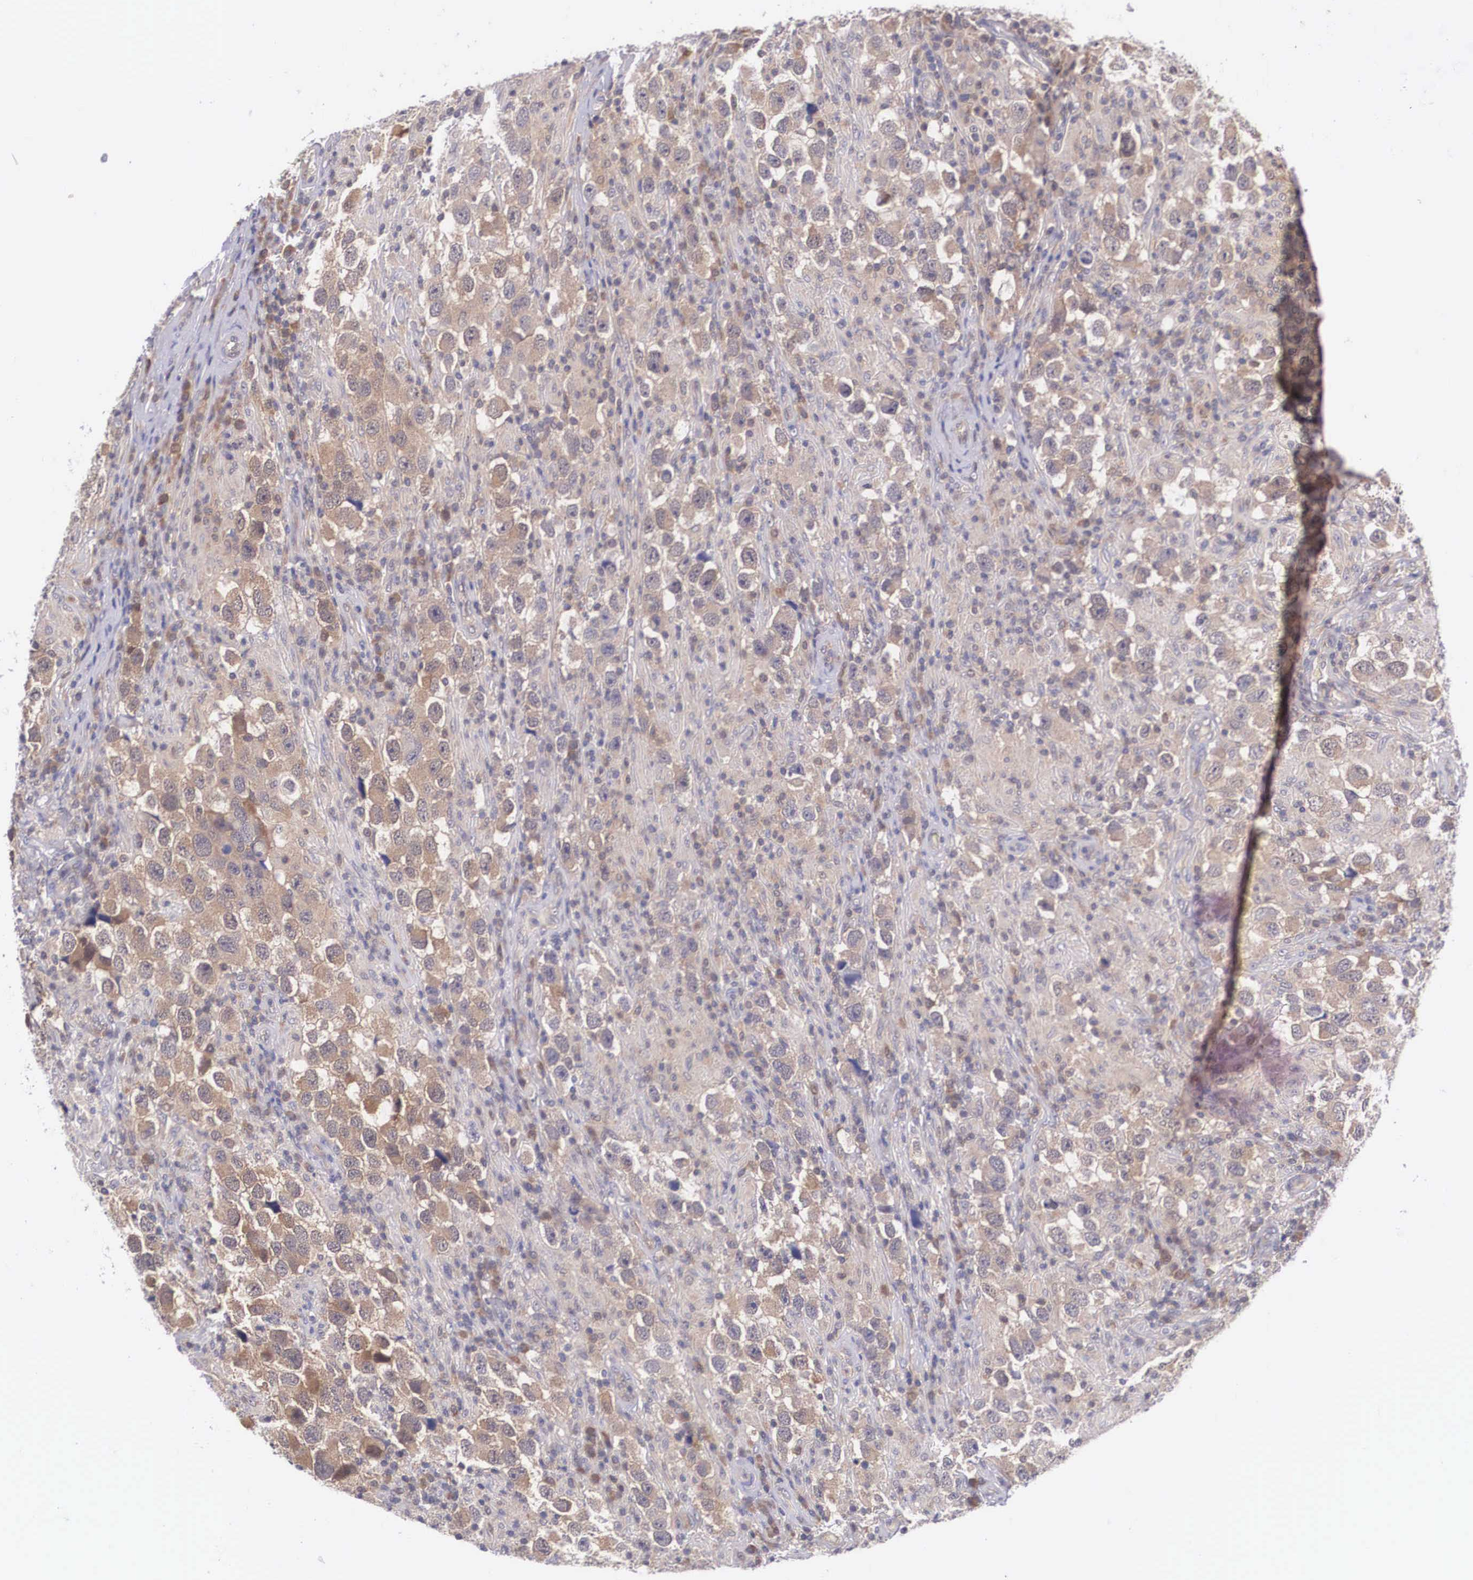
{"staining": {"intensity": "moderate", "quantity": ">75%", "location": "cytoplasmic/membranous"}, "tissue": "testis cancer", "cell_type": "Tumor cells", "image_type": "cancer", "snomed": [{"axis": "morphology", "description": "Carcinoma, Embryonal, NOS"}, {"axis": "topography", "description": "Testis"}], "caption": "An image of human testis embryonal carcinoma stained for a protein reveals moderate cytoplasmic/membranous brown staining in tumor cells.", "gene": "IGBP1", "patient": {"sex": "male", "age": 21}}